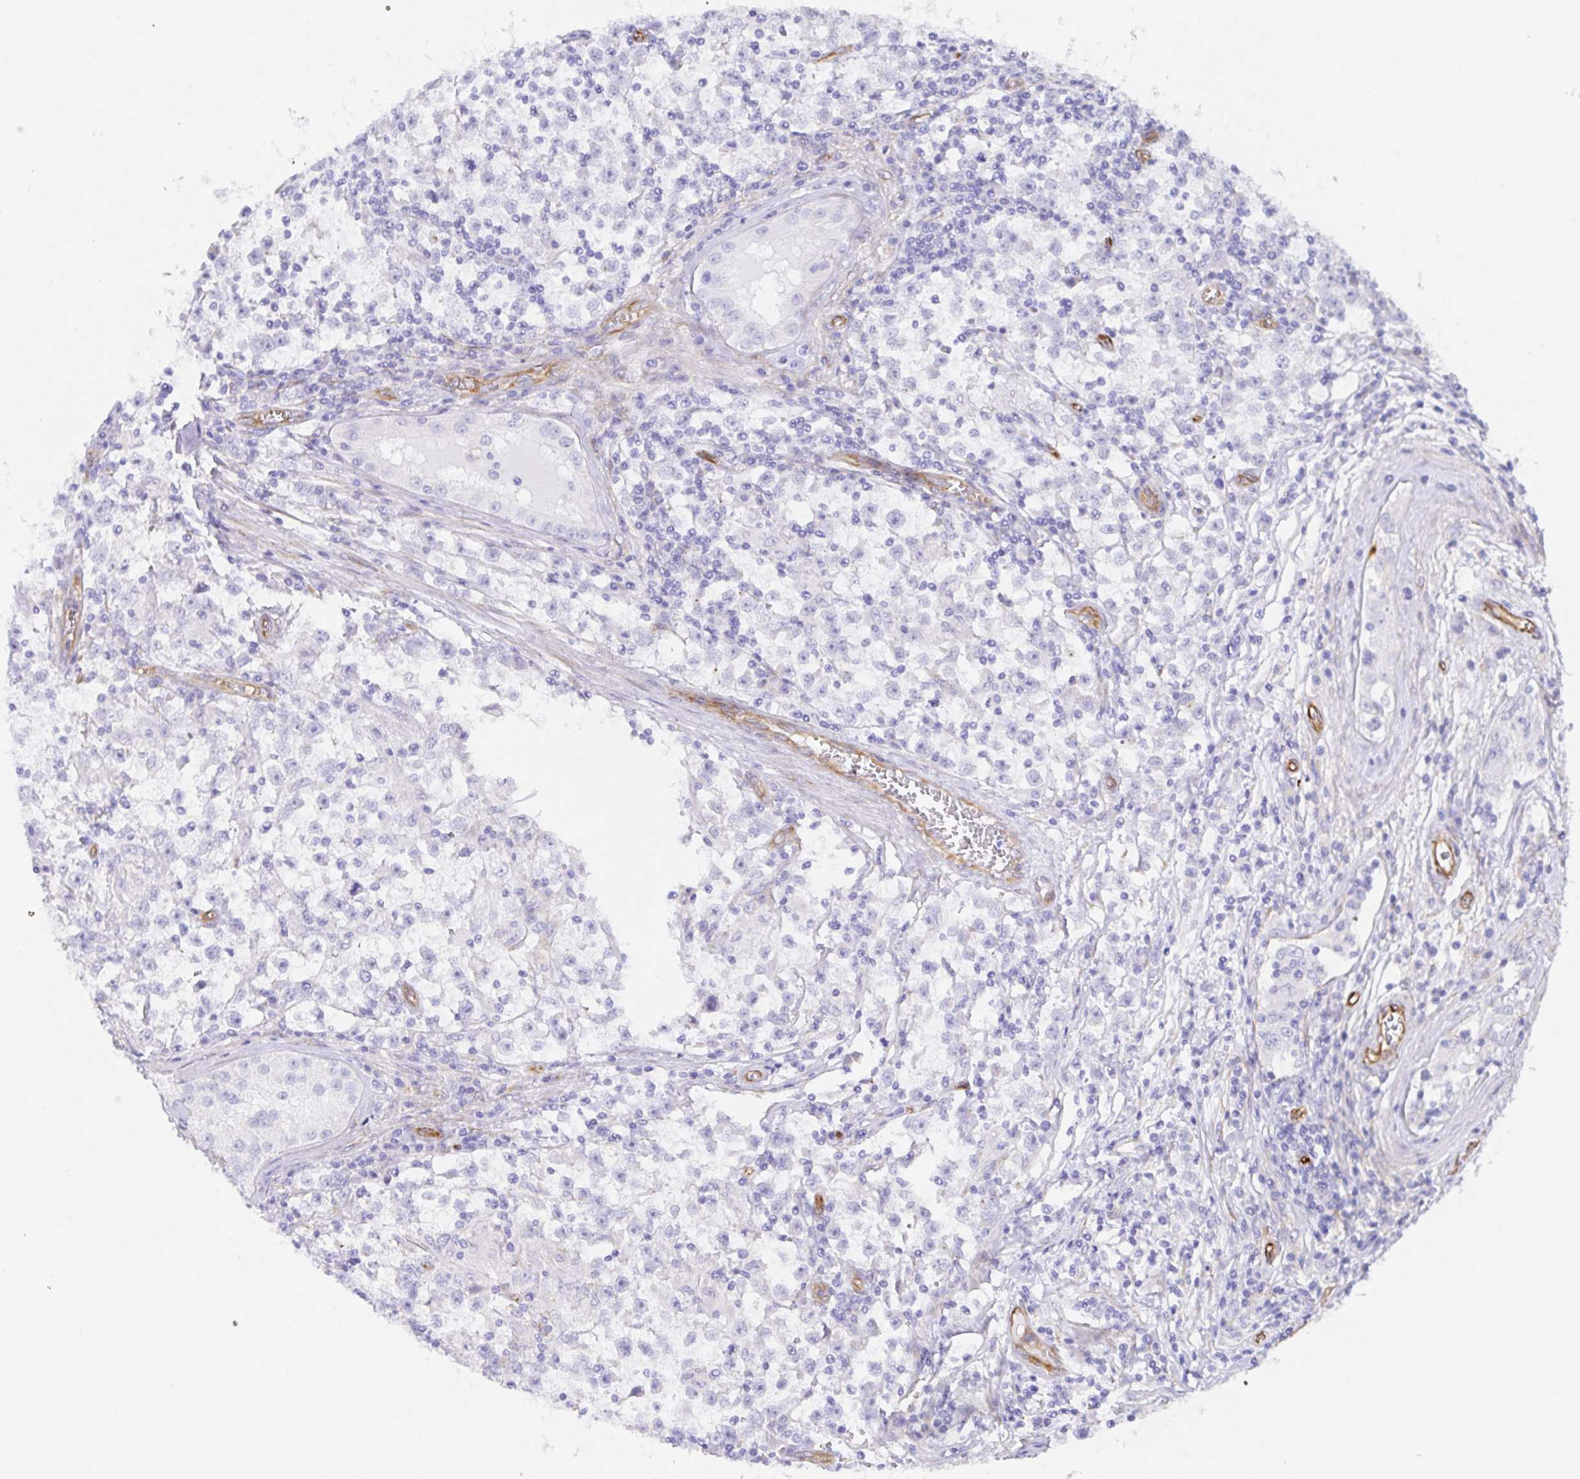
{"staining": {"intensity": "negative", "quantity": "none", "location": "none"}, "tissue": "testis cancer", "cell_type": "Tumor cells", "image_type": "cancer", "snomed": [{"axis": "morphology", "description": "Seminoma, NOS"}, {"axis": "topography", "description": "Testis"}], "caption": "This is an immunohistochemistry (IHC) micrograph of seminoma (testis). There is no positivity in tumor cells.", "gene": "DOCK1", "patient": {"sex": "male", "age": 31}}